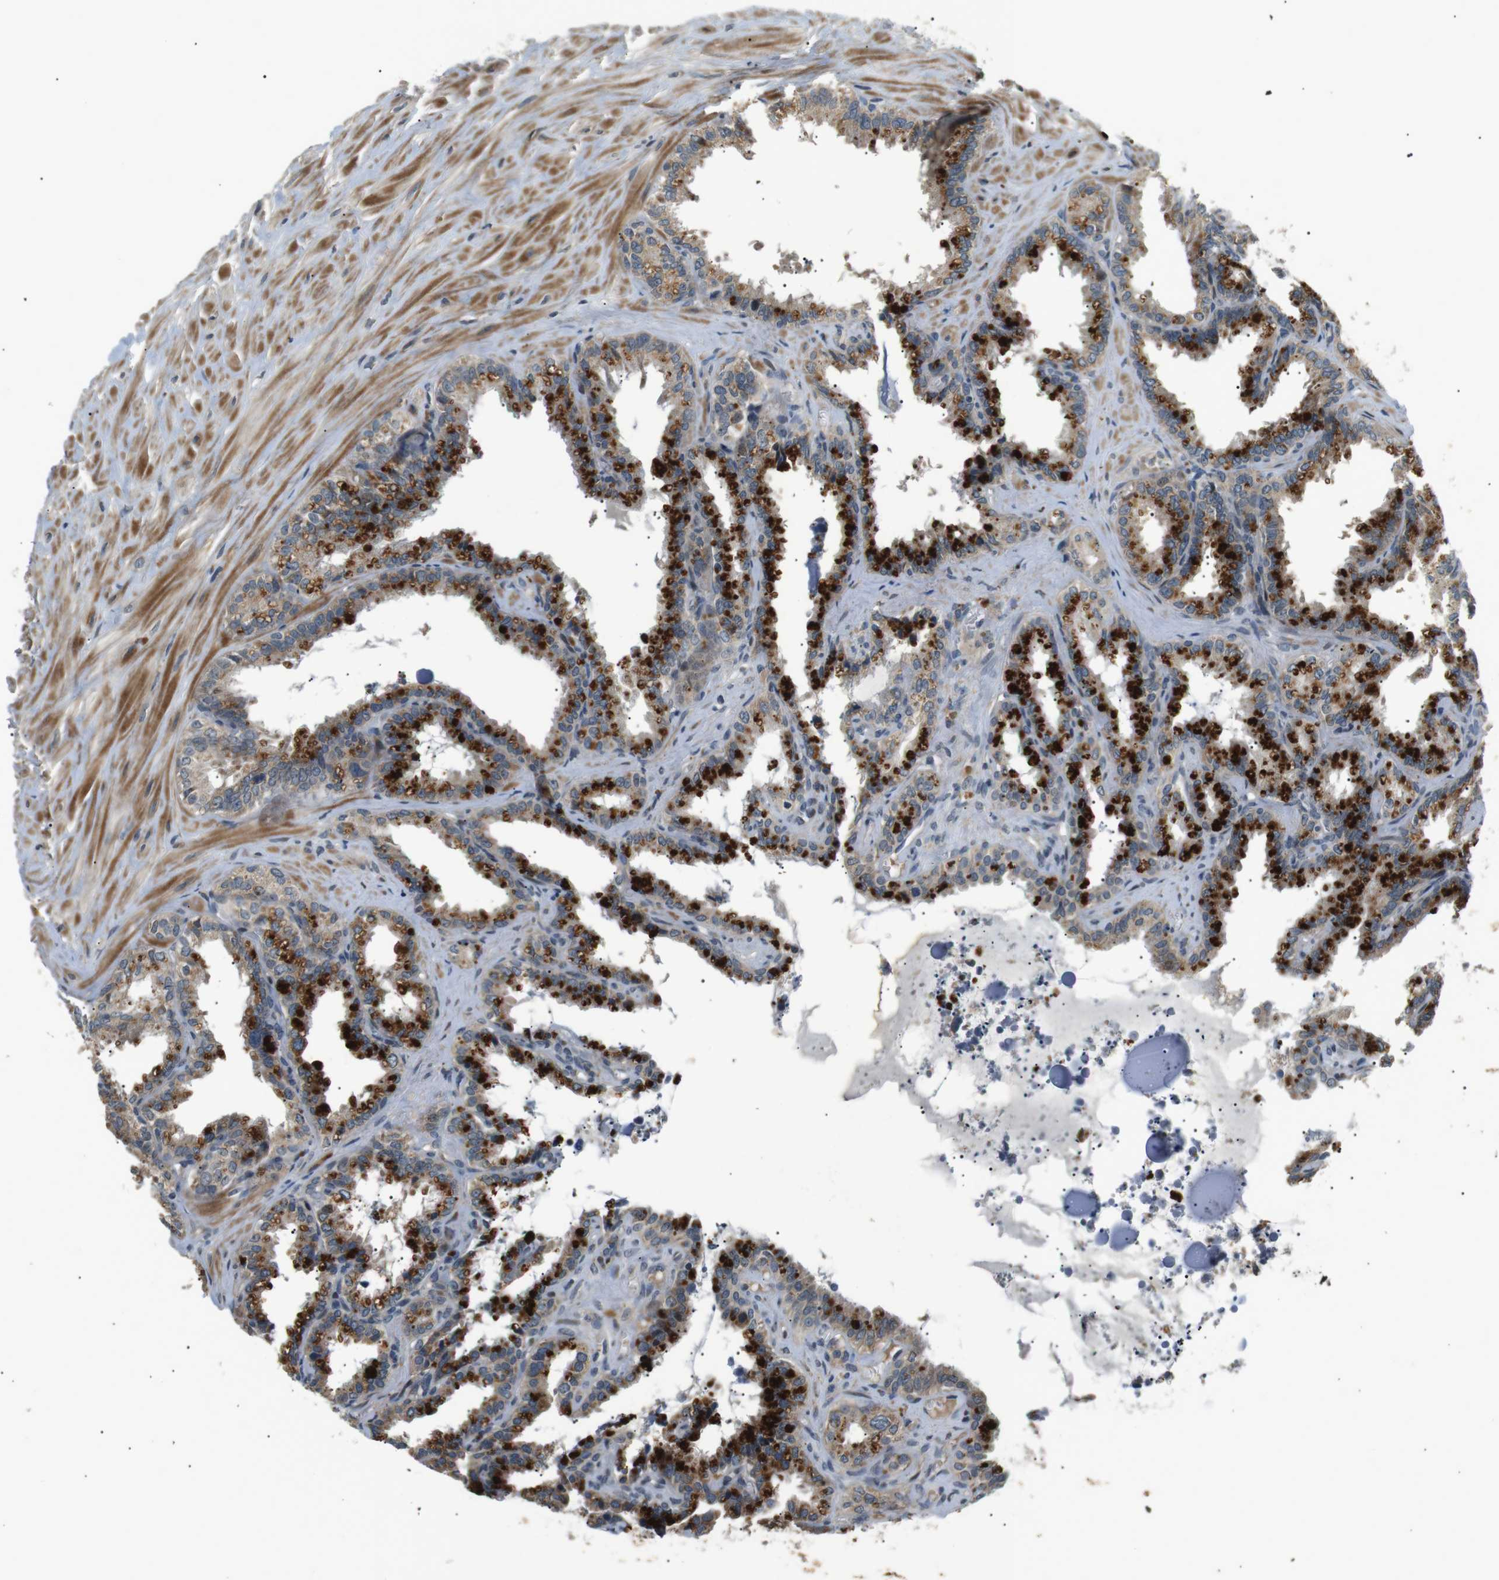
{"staining": {"intensity": "strong", "quantity": "25%-75%", "location": "cytoplasmic/membranous"}, "tissue": "seminal vesicle", "cell_type": "Glandular cells", "image_type": "normal", "snomed": [{"axis": "morphology", "description": "Normal tissue, NOS"}, {"axis": "topography", "description": "Seminal veicle"}], "caption": "IHC micrograph of benign seminal vesicle stained for a protein (brown), which demonstrates high levels of strong cytoplasmic/membranous staining in approximately 25%-75% of glandular cells.", "gene": "HSPA13", "patient": {"sex": "male", "age": 64}}